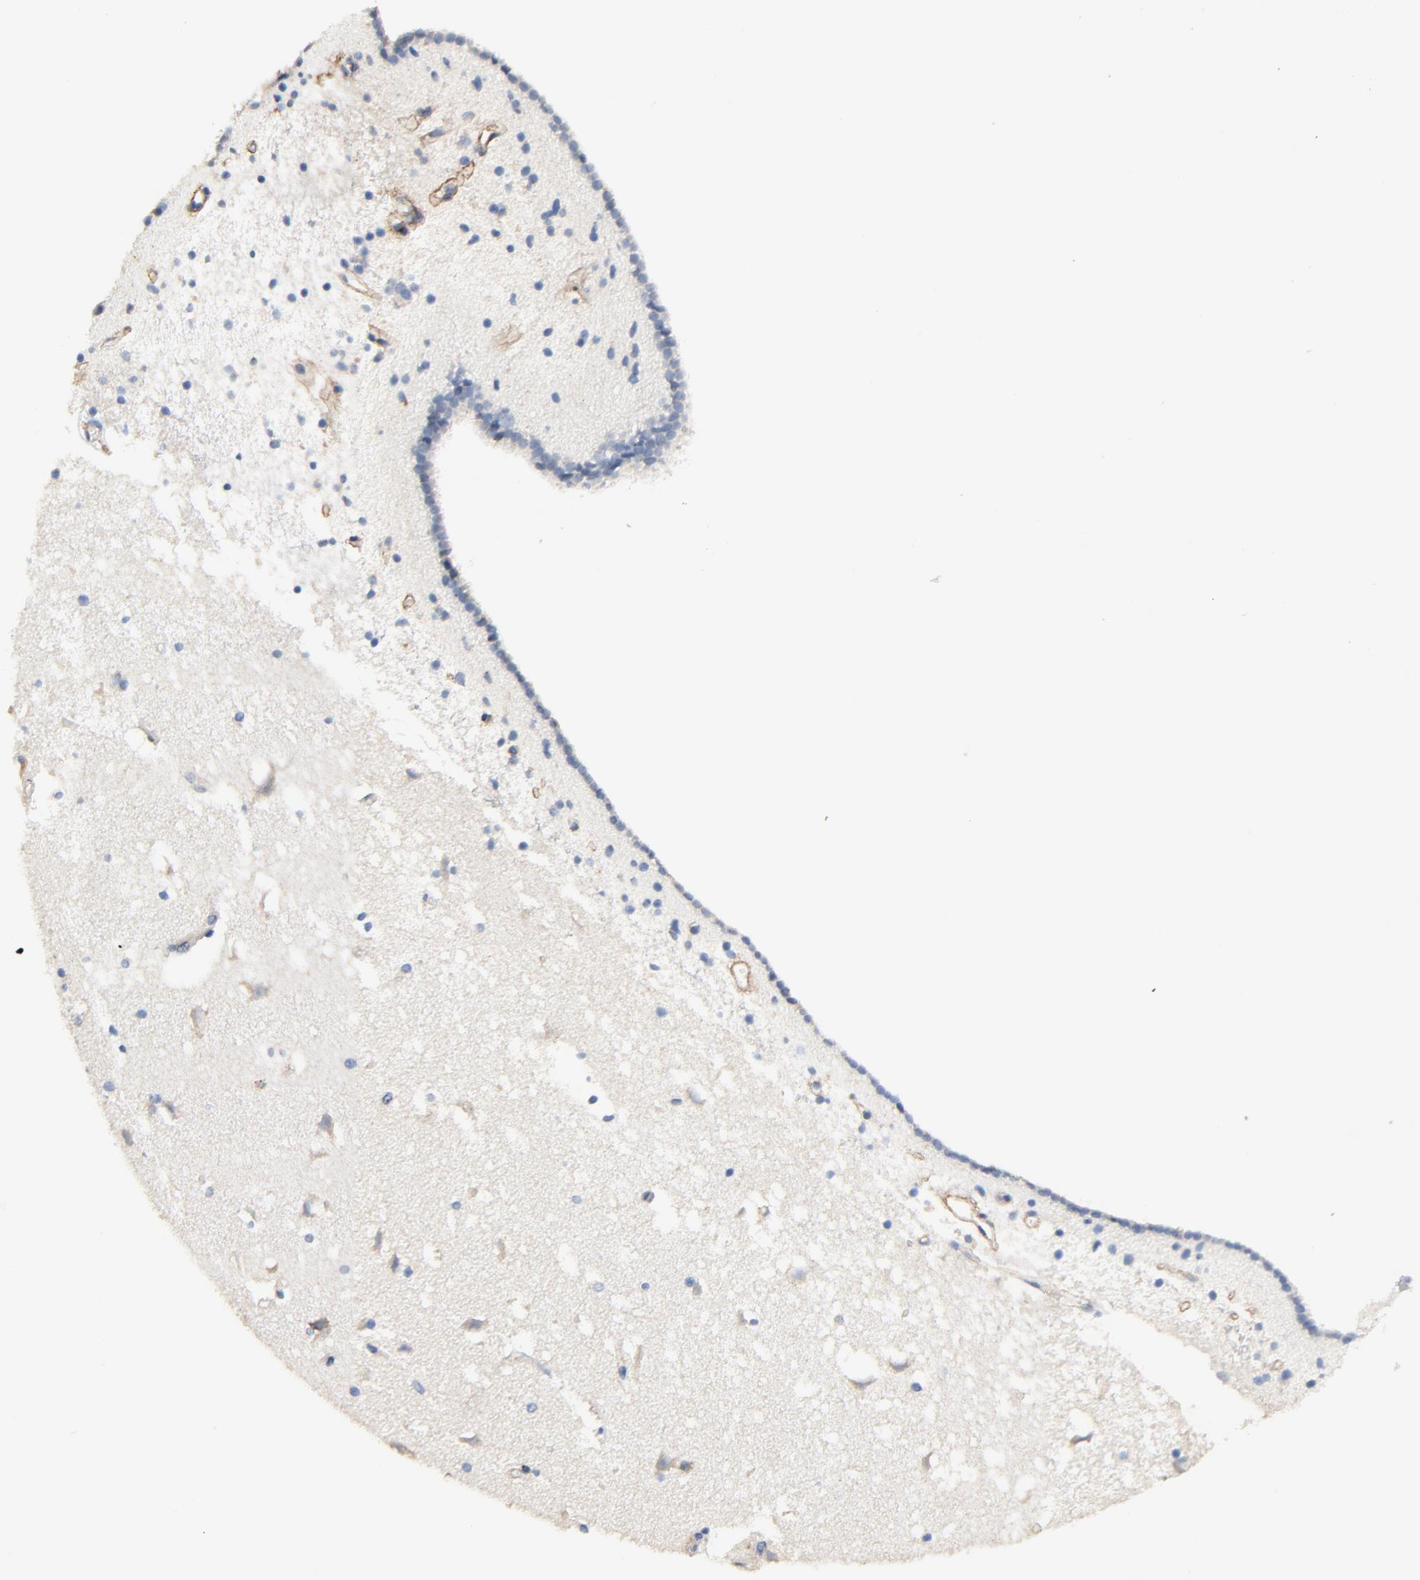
{"staining": {"intensity": "negative", "quantity": "none", "location": "none"}, "tissue": "caudate", "cell_type": "Glial cells", "image_type": "normal", "snomed": [{"axis": "morphology", "description": "Normal tissue, NOS"}, {"axis": "topography", "description": "Lateral ventricle wall"}], "caption": "Glial cells show no significant positivity in unremarkable caudate.", "gene": "SKAP1", "patient": {"sex": "male", "age": 45}}